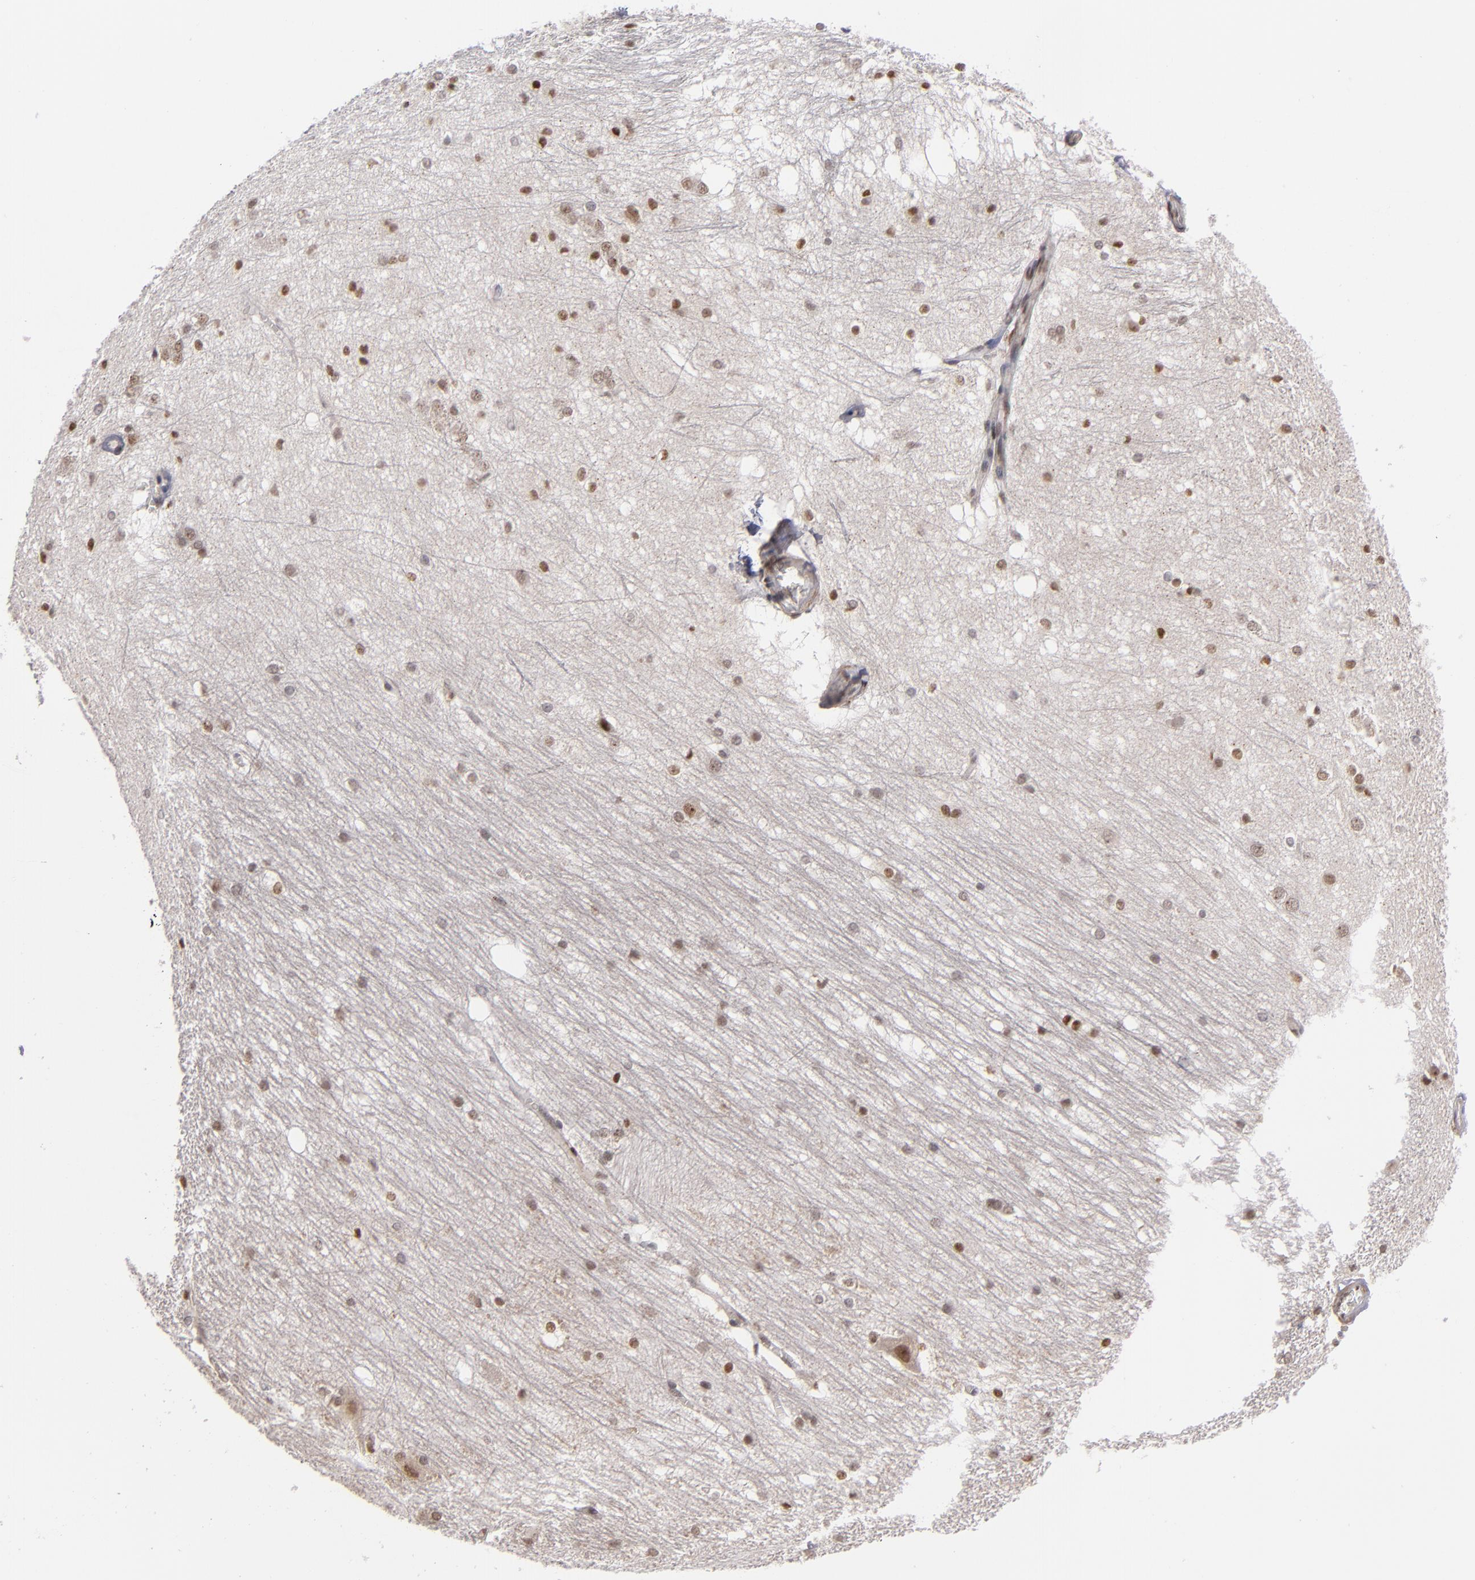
{"staining": {"intensity": "weak", "quantity": "25%-75%", "location": "nuclear"}, "tissue": "hippocampus", "cell_type": "Glial cells", "image_type": "normal", "snomed": [{"axis": "morphology", "description": "Normal tissue, NOS"}, {"axis": "topography", "description": "Hippocampus"}], "caption": "Normal hippocampus was stained to show a protein in brown. There is low levels of weak nuclear positivity in about 25%-75% of glial cells. The staining was performed using DAB (3,3'-diaminobenzidine), with brown indicating positive protein expression. Nuclei are stained blue with hematoxylin.", "gene": "ZNF234", "patient": {"sex": "female", "age": 19}}